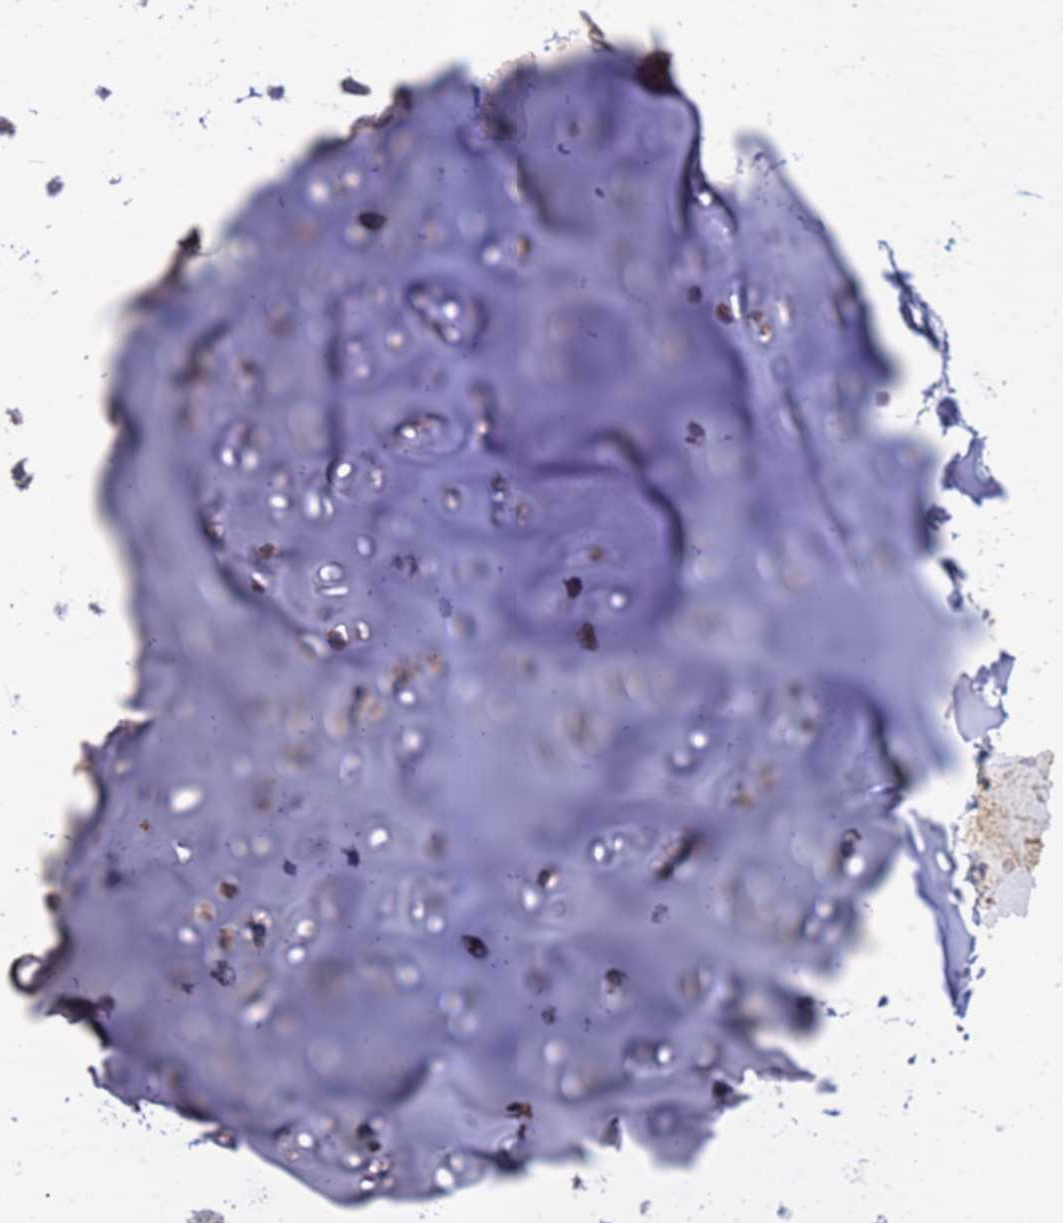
{"staining": {"intensity": "weak", "quantity": ">75%", "location": "cytoplasmic/membranous"}, "tissue": "soft tissue", "cell_type": "Chondrocytes", "image_type": "normal", "snomed": [{"axis": "morphology", "description": "Normal tissue, NOS"}, {"axis": "morphology", "description": "Basal cell carcinoma"}, {"axis": "topography", "description": "Cartilage tissue"}, {"axis": "topography", "description": "Nasopharynx"}, {"axis": "topography", "description": "Oral tissue"}], "caption": "IHC of normal human soft tissue reveals low levels of weak cytoplasmic/membranous positivity in about >75% of chondrocytes. (Stains: DAB in brown, nuclei in blue, Microscopy: brightfield microscopy at high magnification).", "gene": "RNF215", "patient": {"sex": "female", "age": 77}}